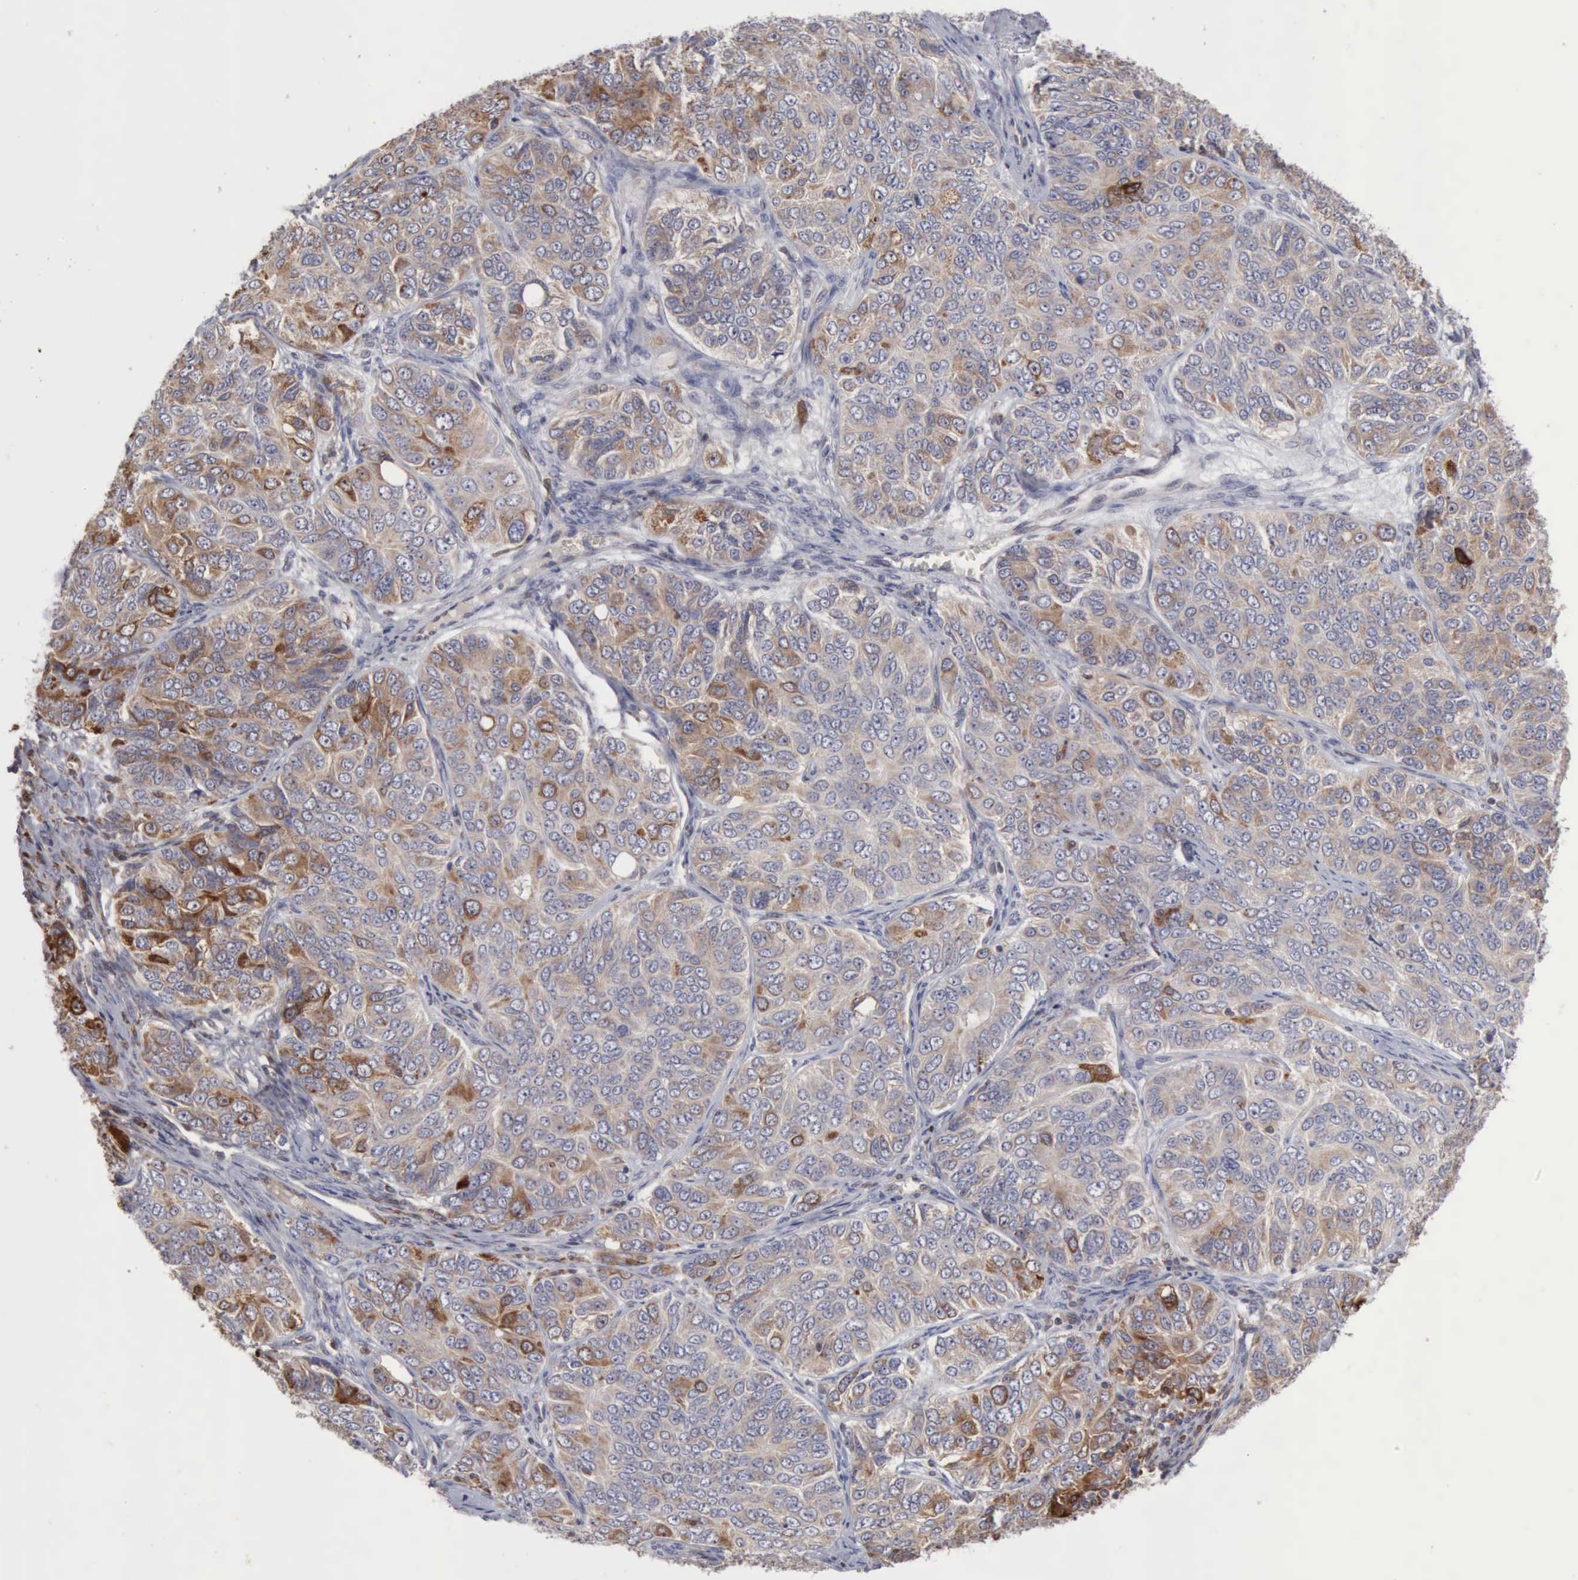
{"staining": {"intensity": "moderate", "quantity": ">75%", "location": "cytoplasmic/membranous"}, "tissue": "ovarian cancer", "cell_type": "Tumor cells", "image_type": "cancer", "snomed": [{"axis": "morphology", "description": "Carcinoma, endometroid"}, {"axis": "topography", "description": "Ovary"}], "caption": "IHC (DAB (3,3'-diaminobenzidine)) staining of human endometroid carcinoma (ovarian) reveals moderate cytoplasmic/membranous protein staining in about >75% of tumor cells.", "gene": "APOL2", "patient": {"sex": "female", "age": 51}}